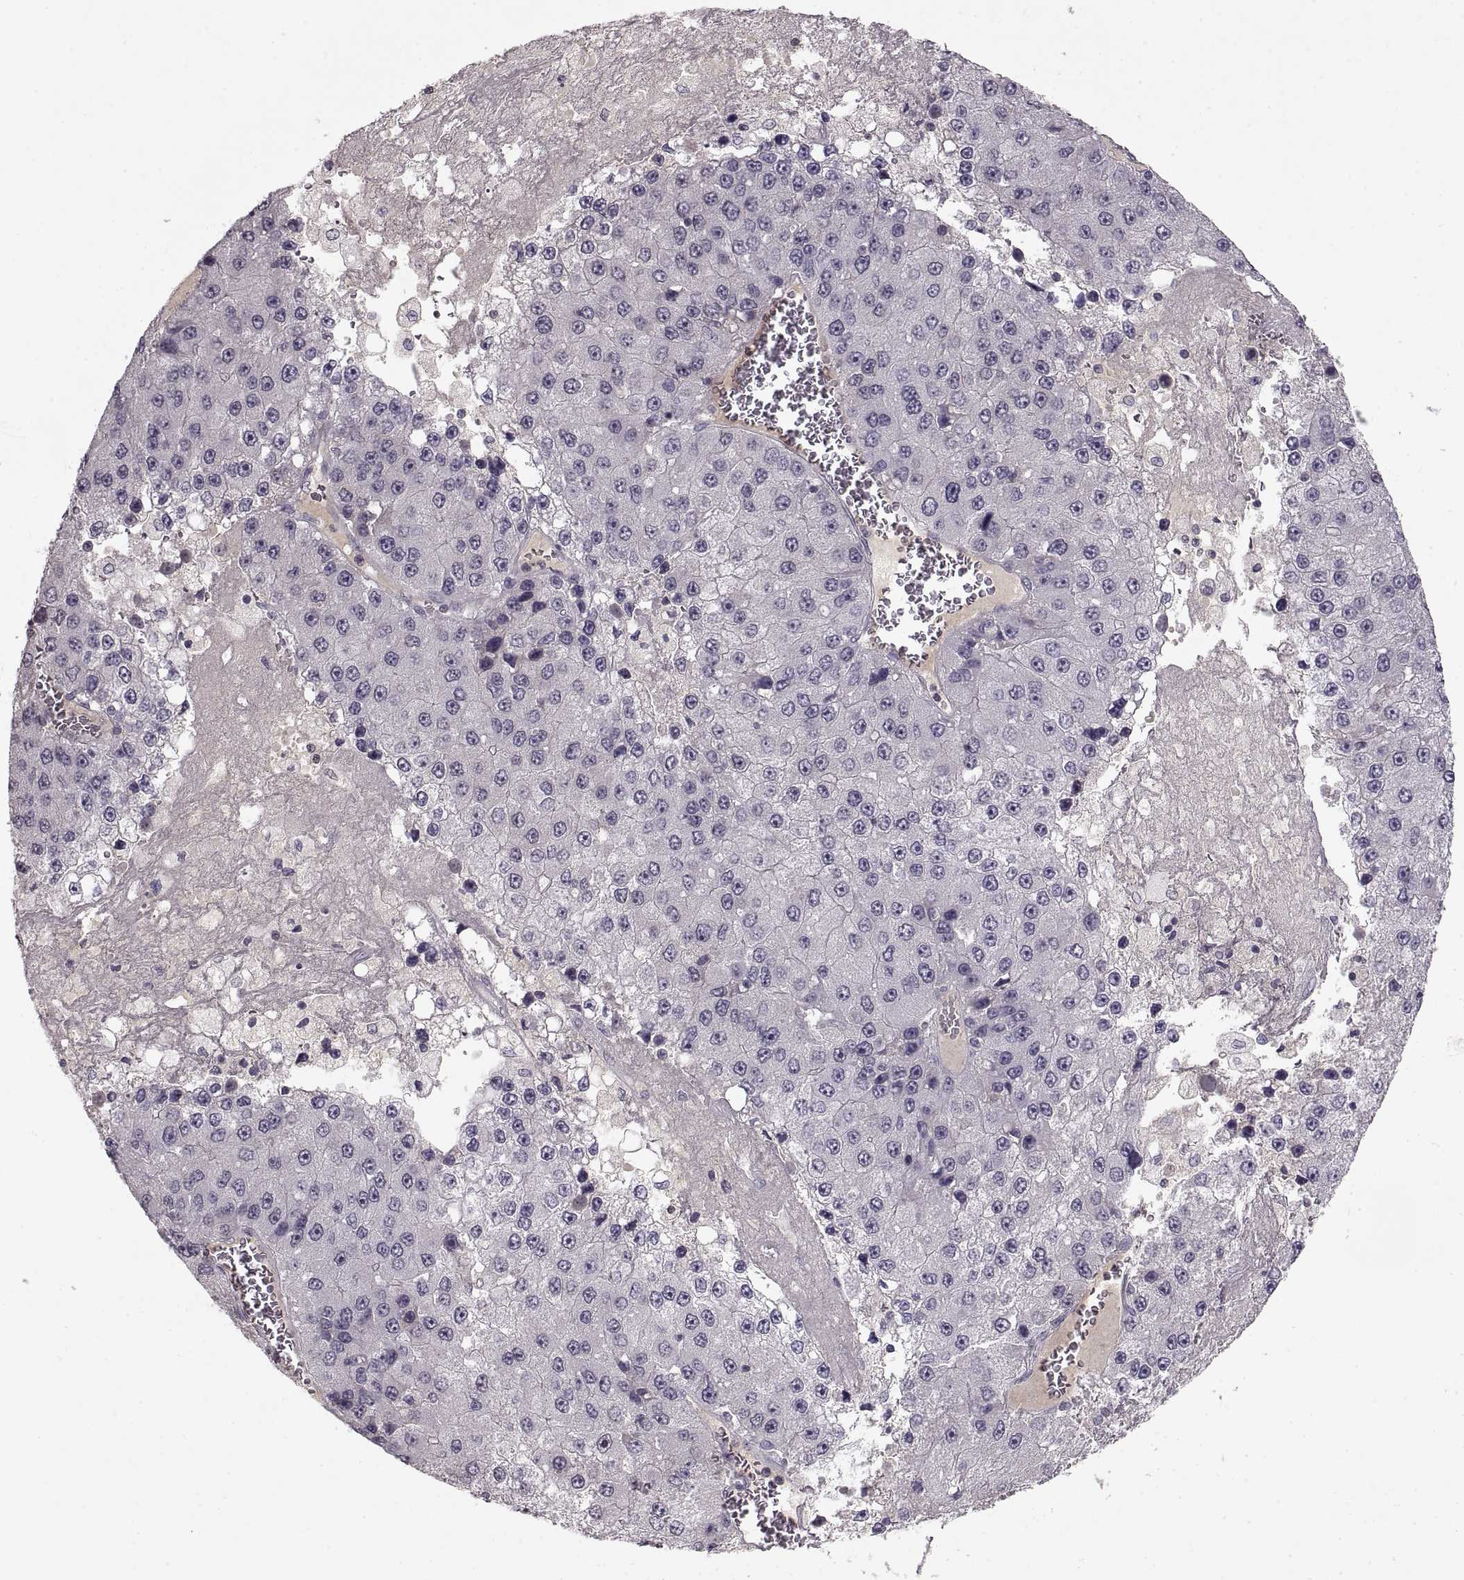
{"staining": {"intensity": "negative", "quantity": "none", "location": "none"}, "tissue": "liver cancer", "cell_type": "Tumor cells", "image_type": "cancer", "snomed": [{"axis": "morphology", "description": "Carcinoma, Hepatocellular, NOS"}, {"axis": "topography", "description": "Liver"}], "caption": "This is an IHC micrograph of human hepatocellular carcinoma (liver). There is no positivity in tumor cells.", "gene": "ADAM11", "patient": {"sex": "female", "age": 73}}